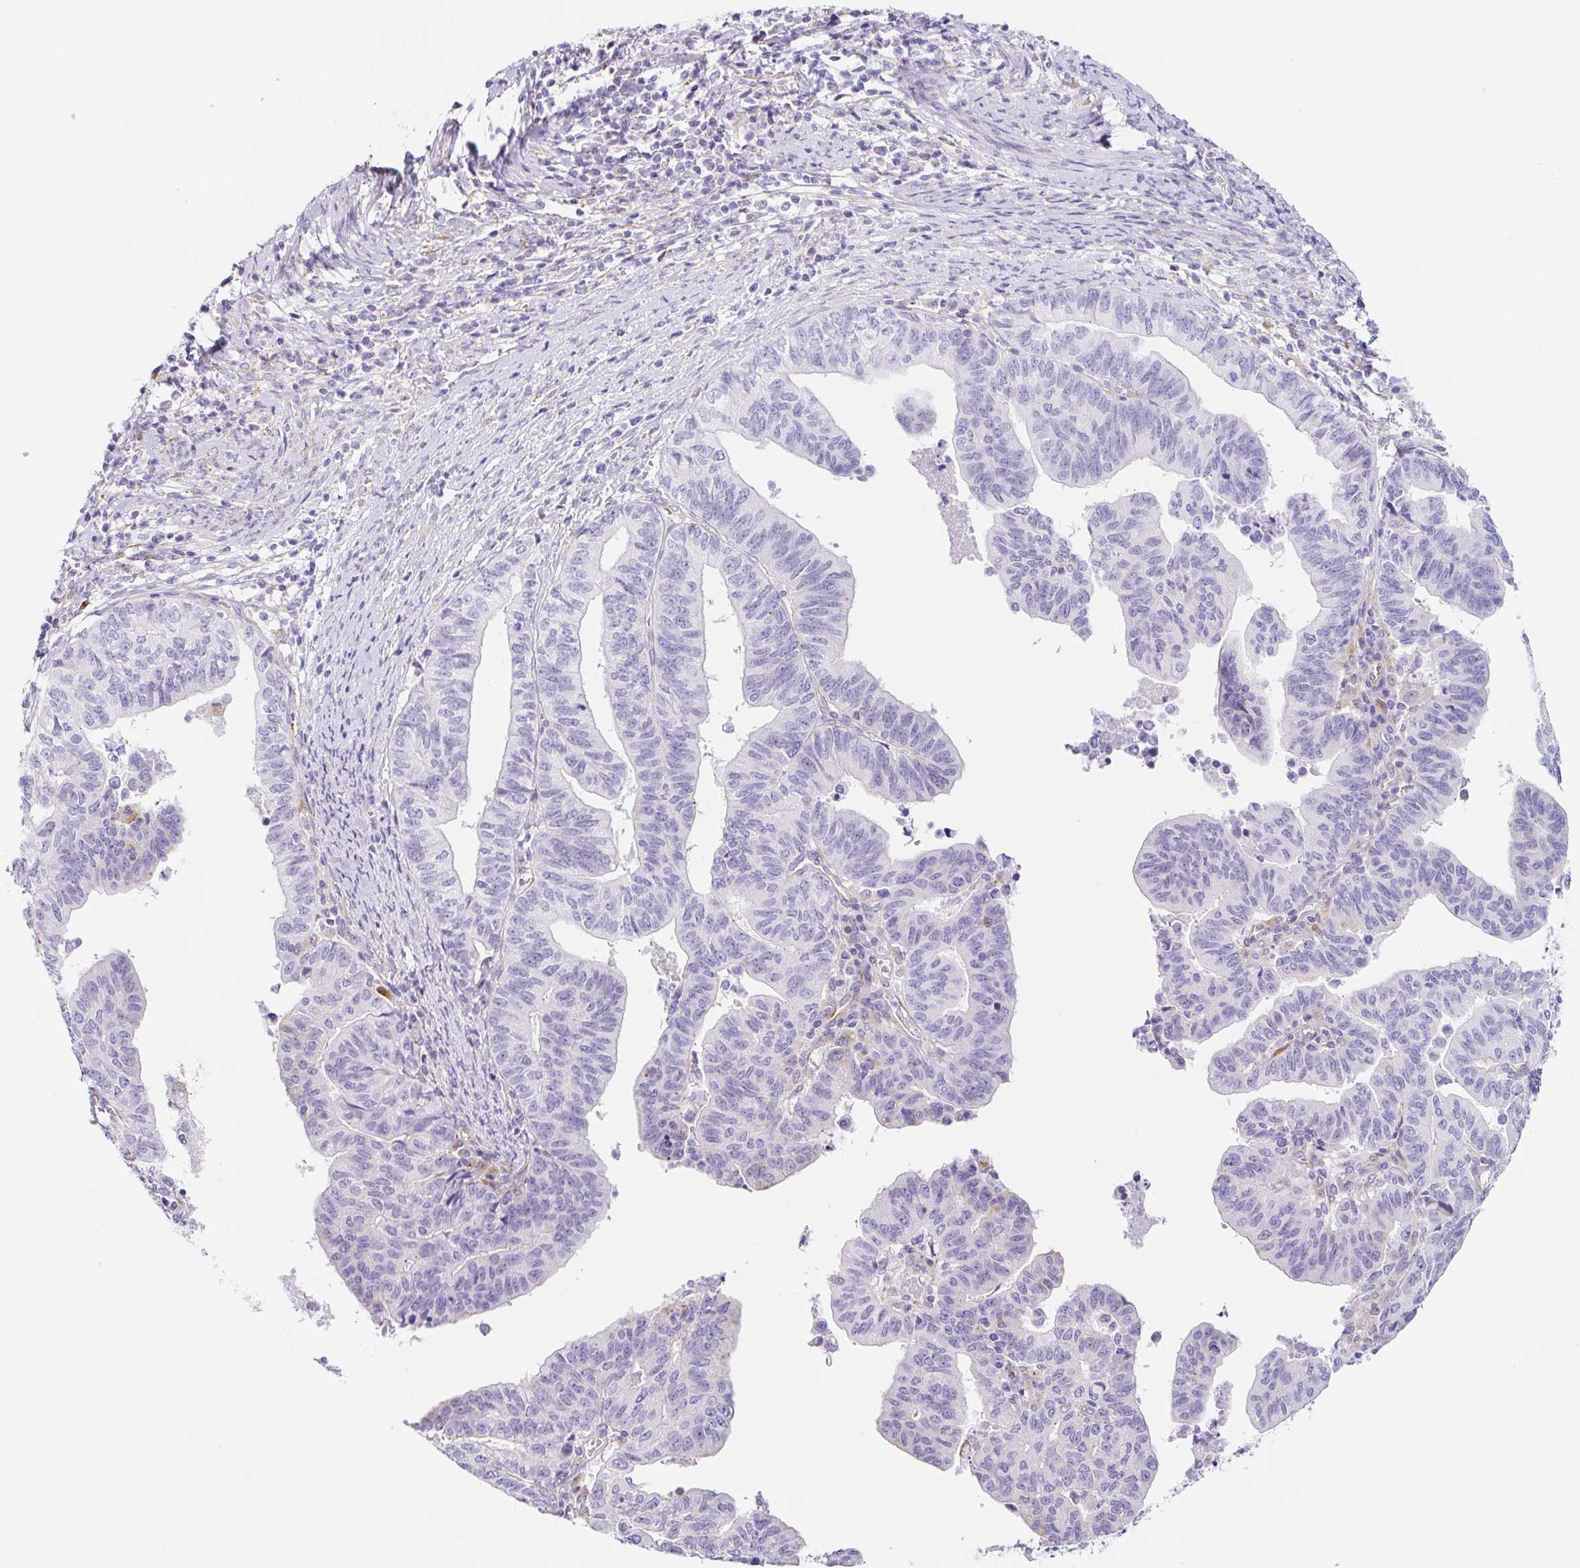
{"staining": {"intensity": "negative", "quantity": "none", "location": "none"}, "tissue": "endometrial cancer", "cell_type": "Tumor cells", "image_type": "cancer", "snomed": [{"axis": "morphology", "description": "Adenocarcinoma, NOS"}, {"axis": "topography", "description": "Endometrium"}], "caption": "An IHC micrograph of endometrial cancer (adenocarcinoma) is shown. There is no staining in tumor cells of endometrial cancer (adenocarcinoma).", "gene": "DKK4", "patient": {"sex": "female", "age": 65}}